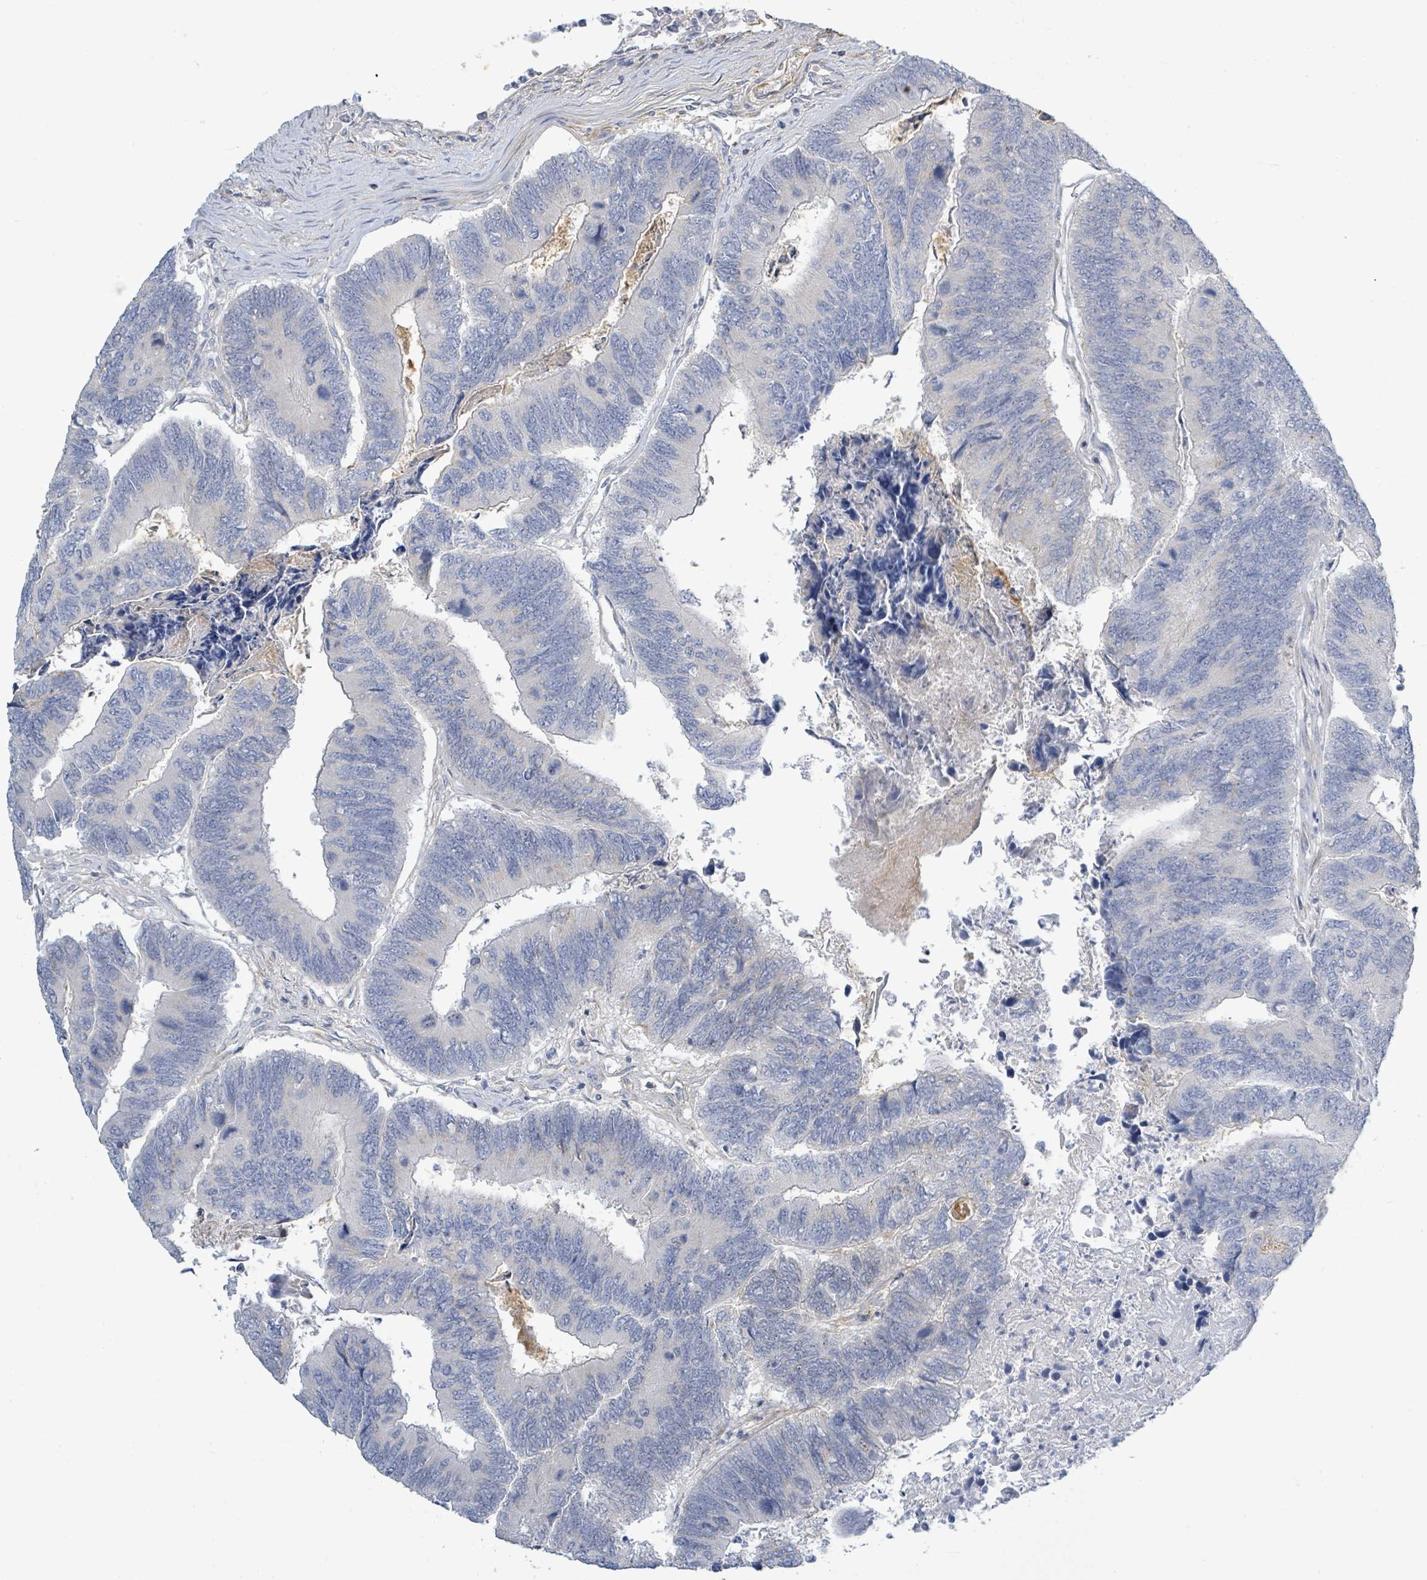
{"staining": {"intensity": "negative", "quantity": "none", "location": "none"}, "tissue": "colorectal cancer", "cell_type": "Tumor cells", "image_type": "cancer", "snomed": [{"axis": "morphology", "description": "Adenocarcinoma, NOS"}, {"axis": "topography", "description": "Colon"}], "caption": "High power microscopy image of an IHC histopathology image of colorectal cancer, revealing no significant staining in tumor cells.", "gene": "ALG12", "patient": {"sex": "female", "age": 67}}